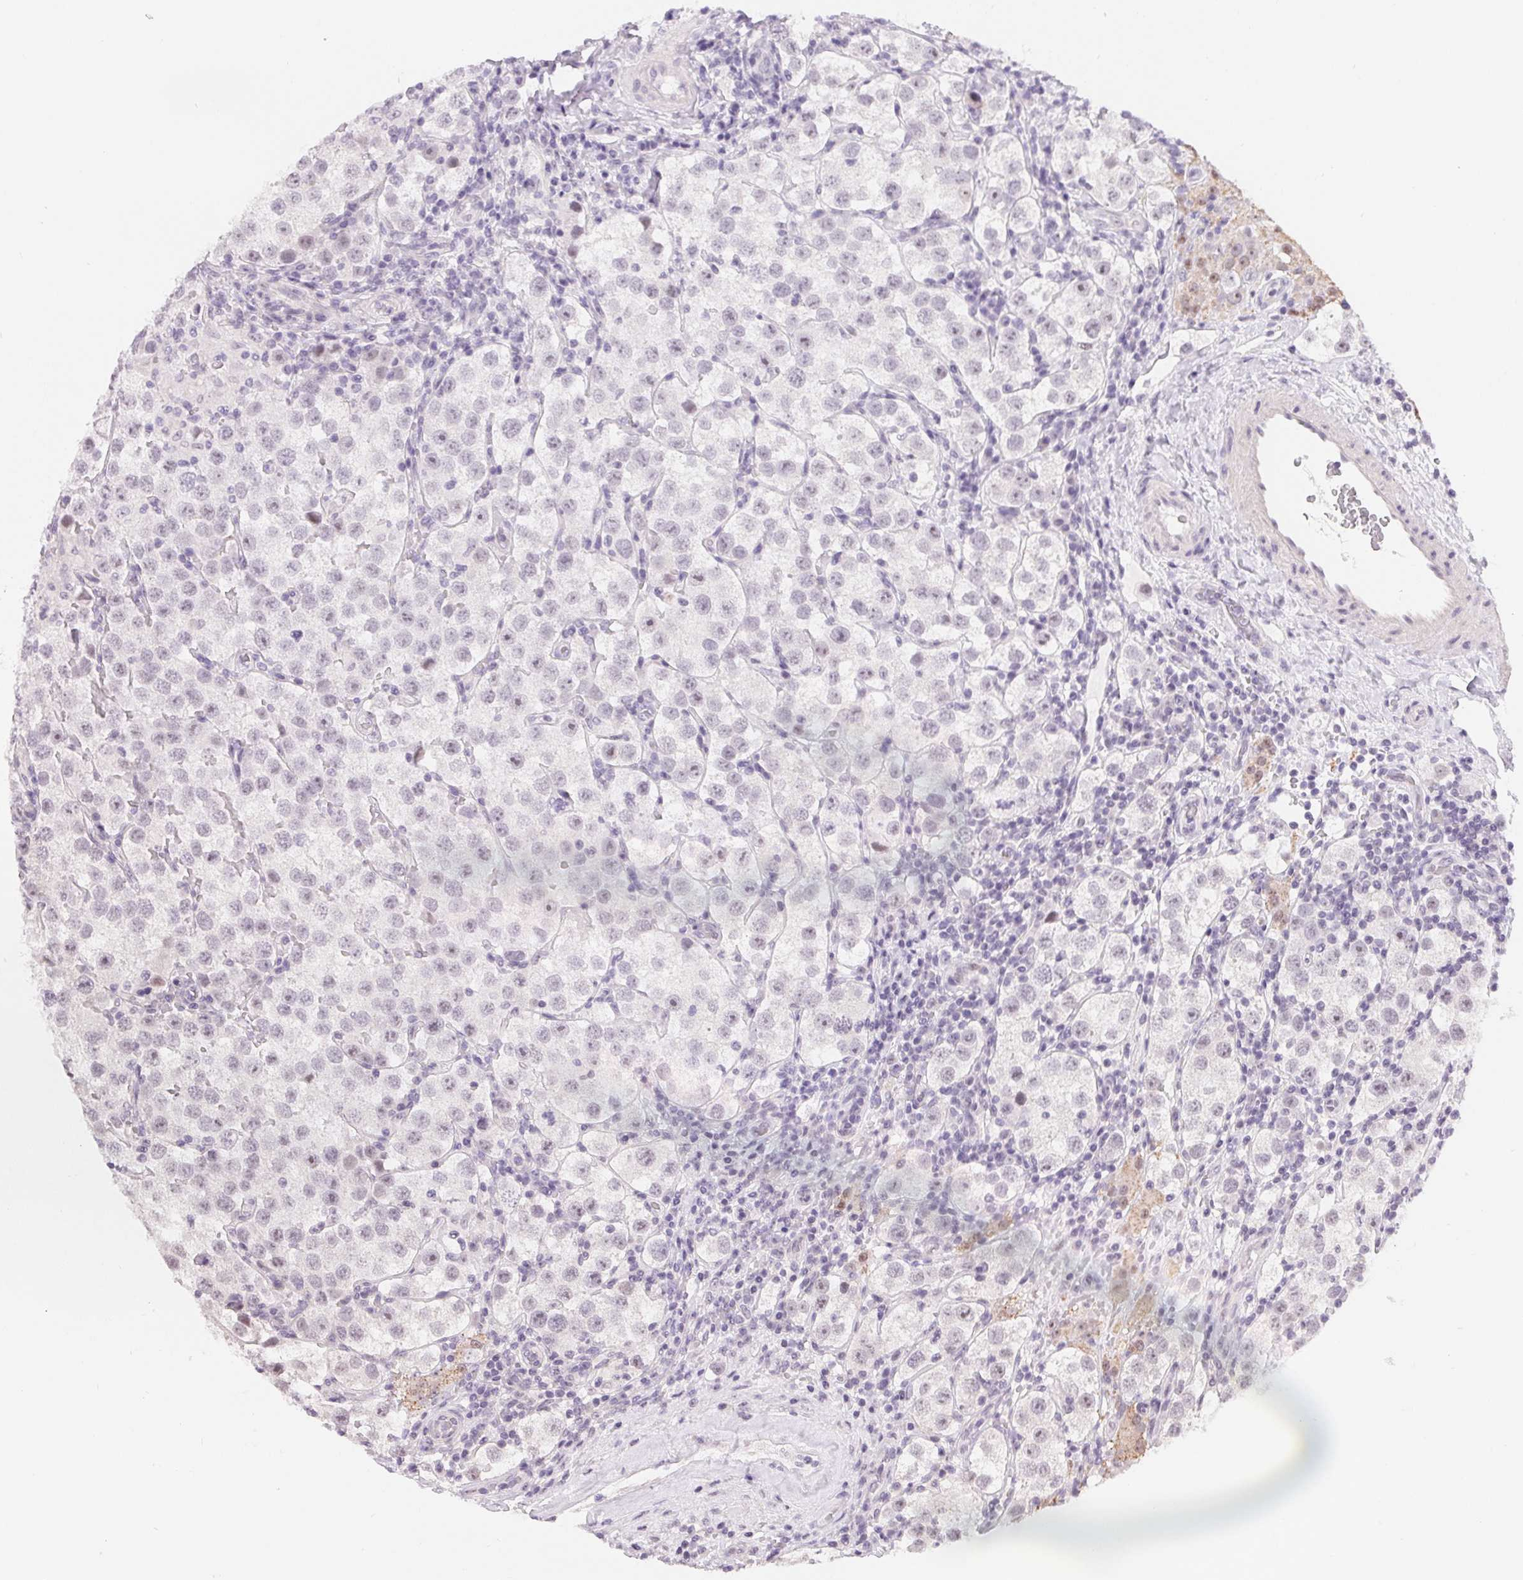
{"staining": {"intensity": "negative", "quantity": "none", "location": "none"}, "tissue": "testis cancer", "cell_type": "Tumor cells", "image_type": "cancer", "snomed": [{"axis": "morphology", "description": "Seminoma, NOS"}, {"axis": "topography", "description": "Testis"}], "caption": "There is no significant staining in tumor cells of testis cancer.", "gene": "LCA5L", "patient": {"sex": "male", "age": 37}}